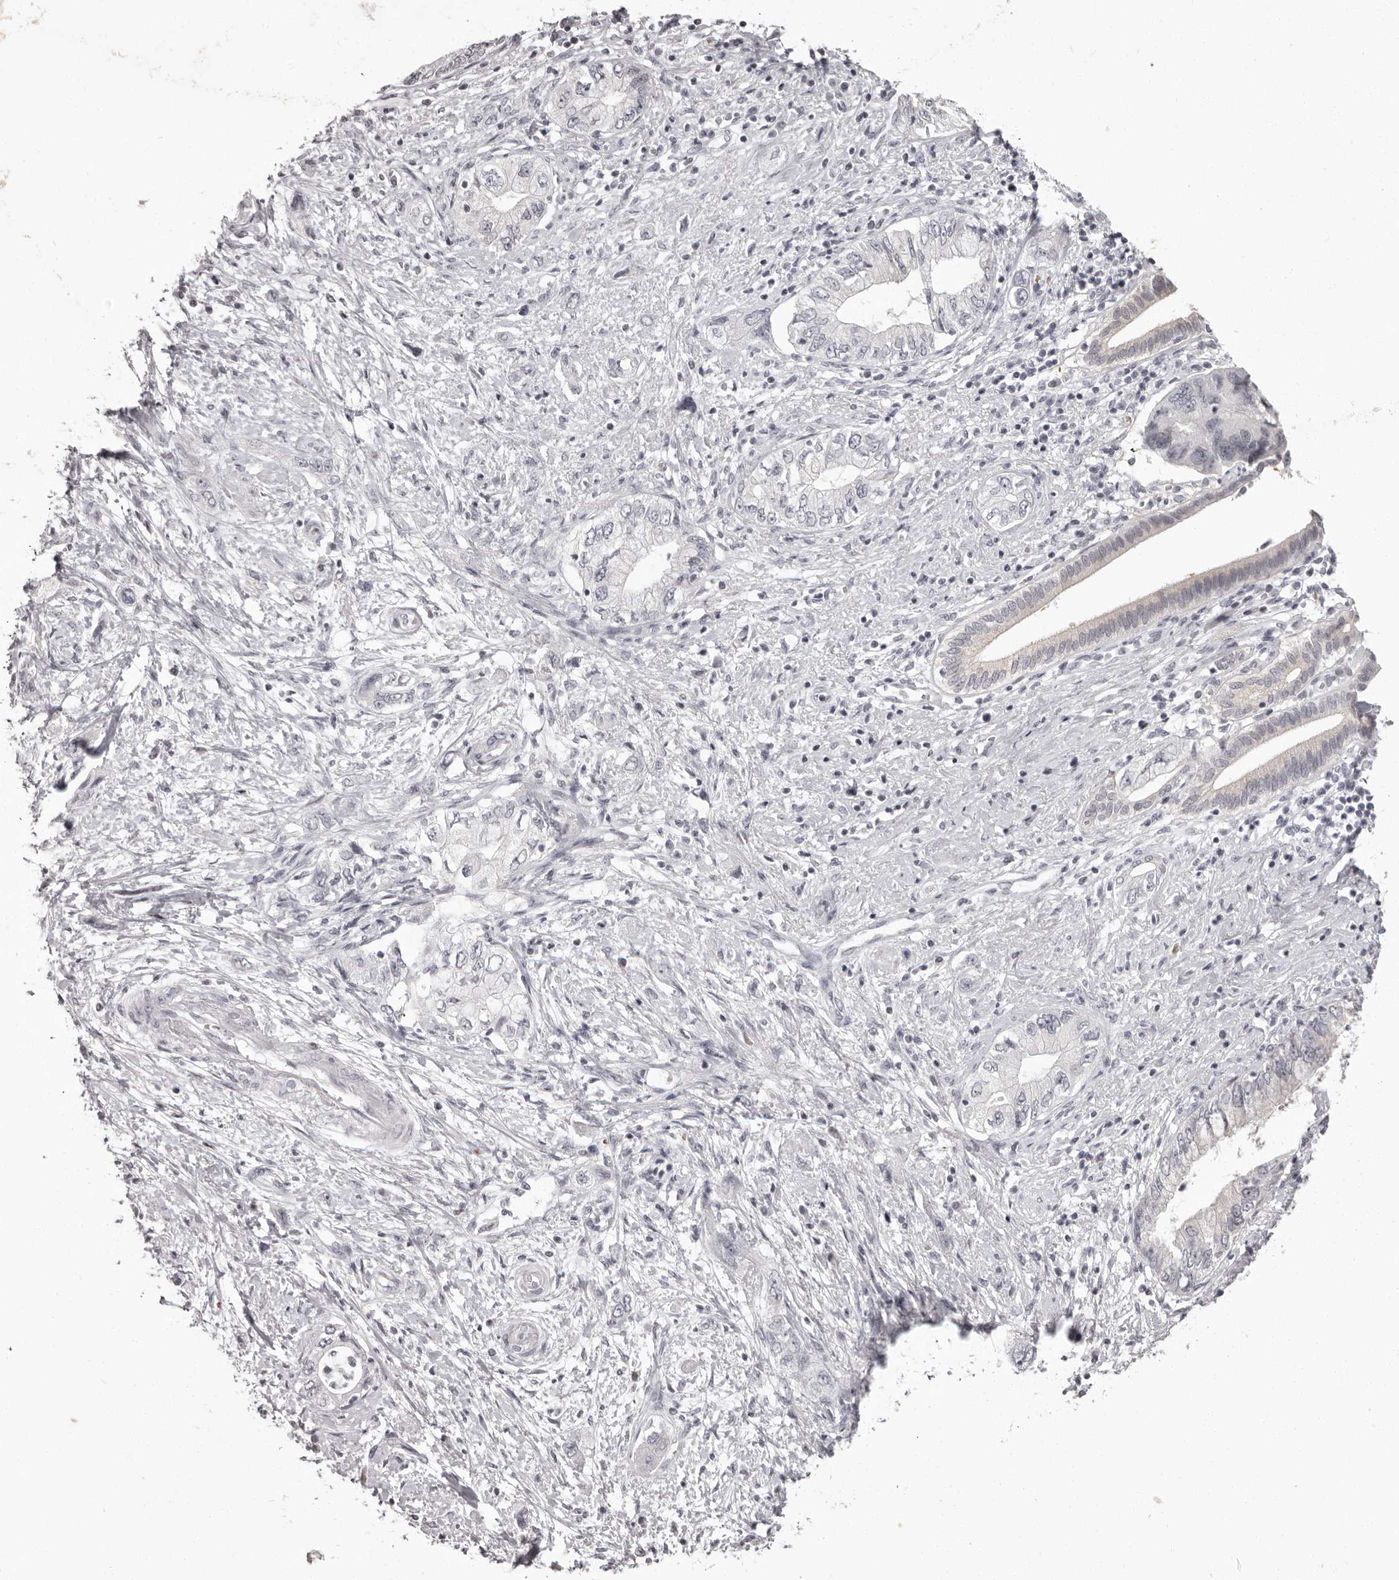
{"staining": {"intensity": "negative", "quantity": "none", "location": "none"}, "tissue": "pancreatic cancer", "cell_type": "Tumor cells", "image_type": "cancer", "snomed": [{"axis": "morphology", "description": "Adenocarcinoma, NOS"}, {"axis": "topography", "description": "Pancreas"}], "caption": "An image of pancreatic cancer (adenocarcinoma) stained for a protein demonstrates no brown staining in tumor cells.", "gene": "C8orf74", "patient": {"sex": "female", "age": 73}}